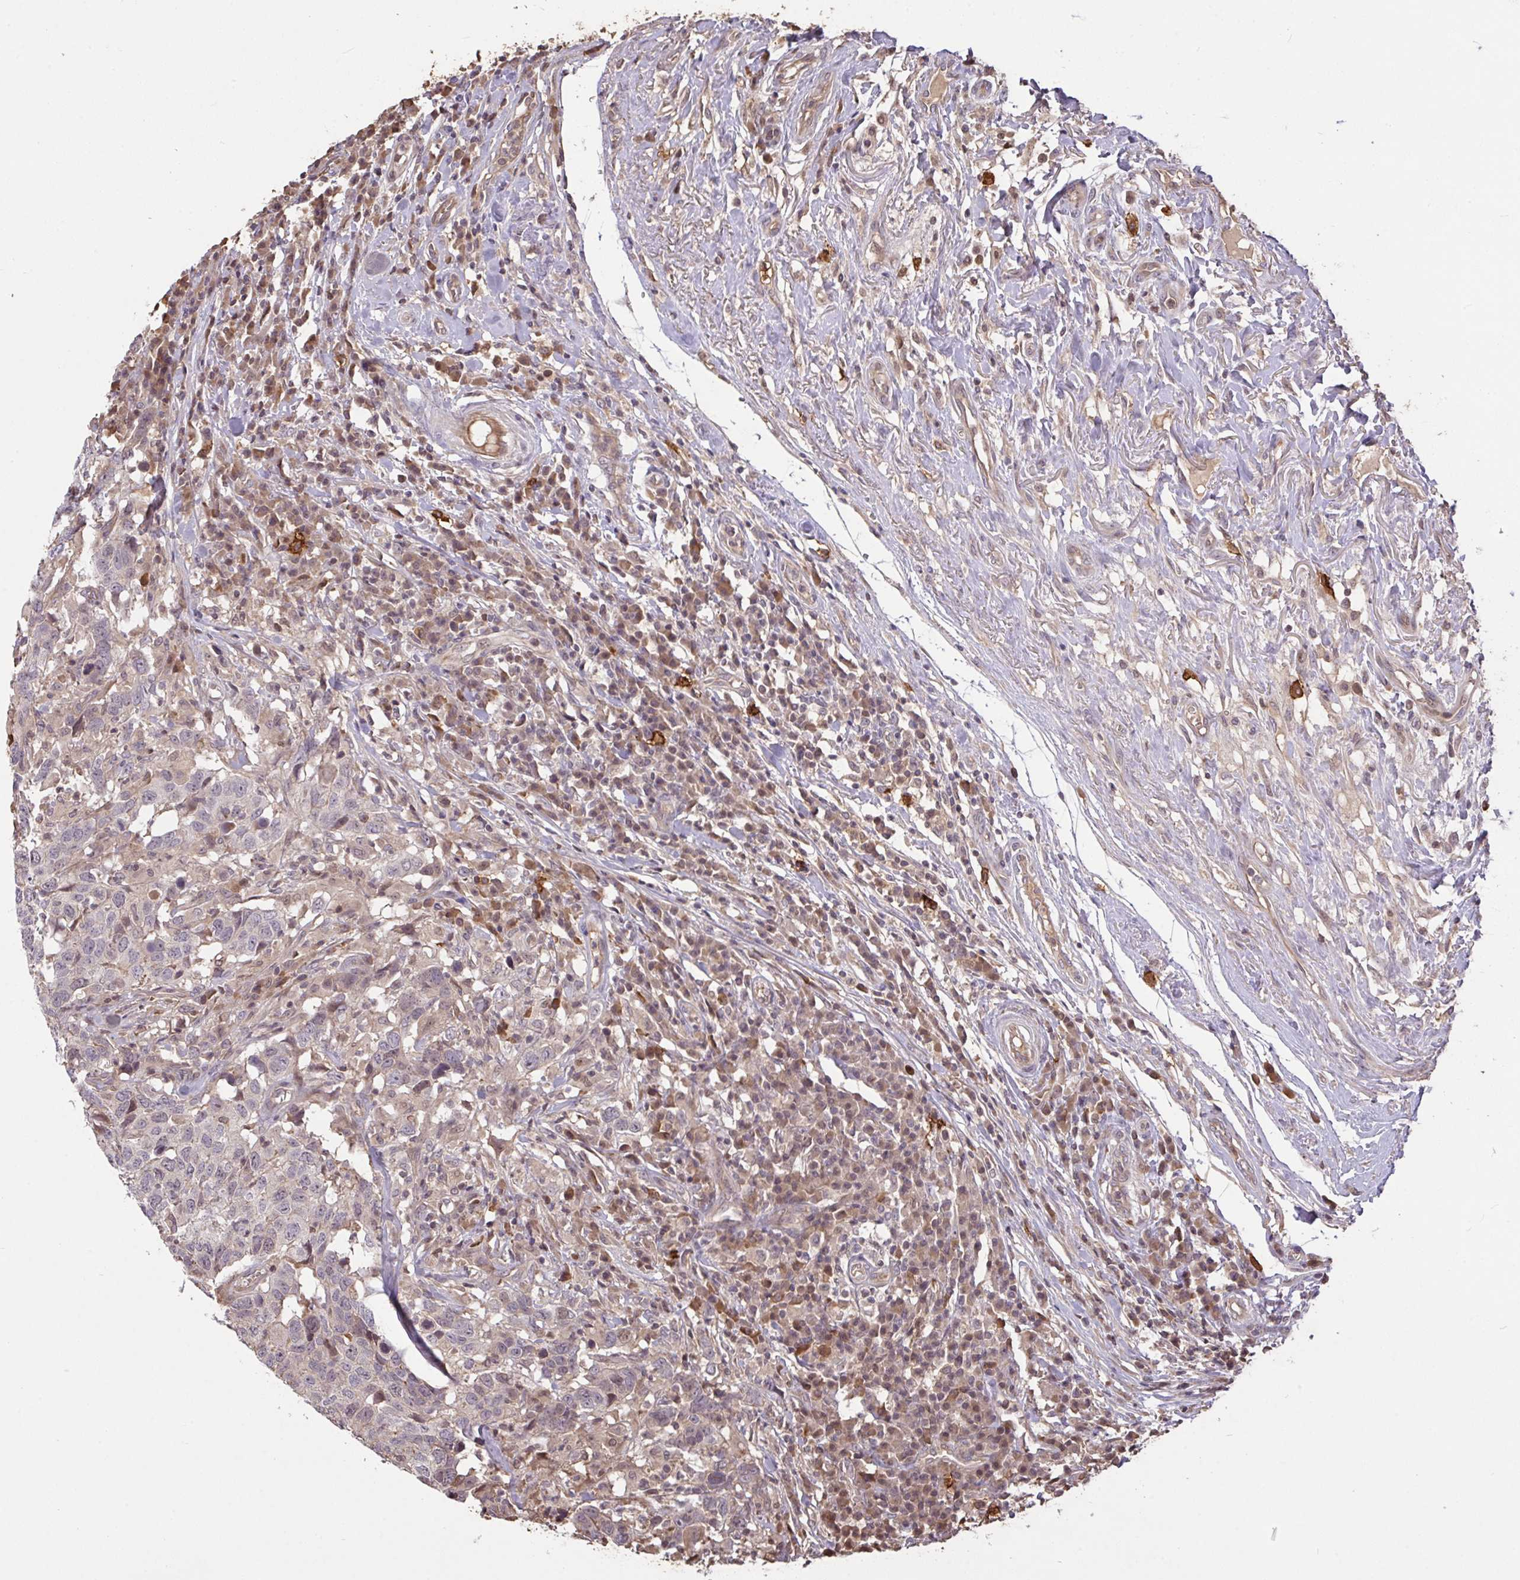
{"staining": {"intensity": "negative", "quantity": "none", "location": "none"}, "tissue": "head and neck cancer", "cell_type": "Tumor cells", "image_type": "cancer", "snomed": [{"axis": "morphology", "description": "Normal tissue, NOS"}, {"axis": "morphology", "description": "Squamous cell carcinoma, NOS"}, {"axis": "topography", "description": "Skeletal muscle"}, {"axis": "topography", "description": "Vascular tissue"}, {"axis": "topography", "description": "Peripheral nerve tissue"}, {"axis": "topography", "description": "Head-Neck"}], "caption": "Immunohistochemistry micrograph of human head and neck squamous cell carcinoma stained for a protein (brown), which demonstrates no expression in tumor cells.", "gene": "FCER1A", "patient": {"sex": "male", "age": 66}}